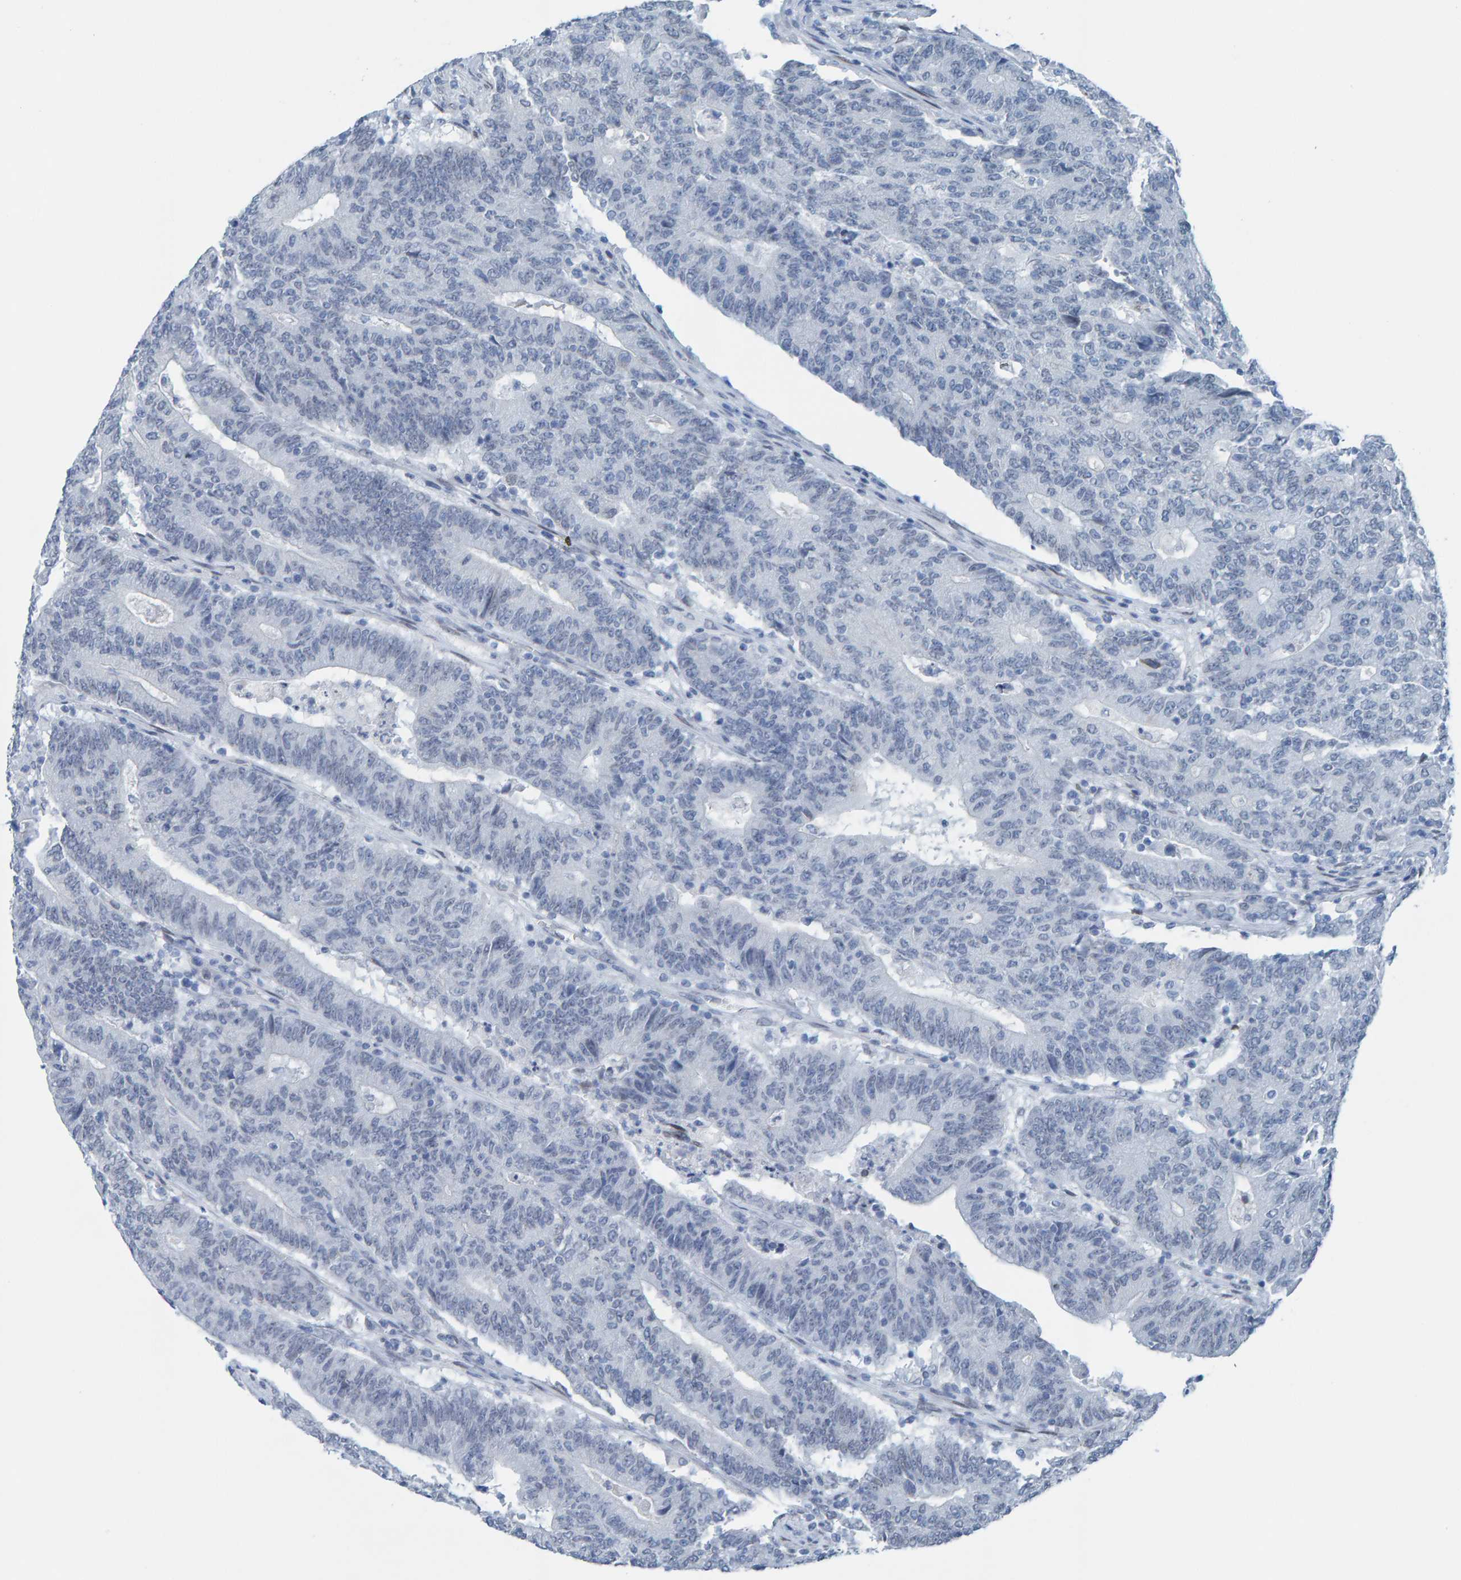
{"staining": {"intensity": "negative", "quantity": "none", "location": "none"}, "tissue": "colorectal cancer", "cell_type": "Tumor cells", "image_type": "cancer", "snomed": [{"axis": "morphology", "description": "Normal tissue, NOS"}, {"axis": "morphology", "description": "Adenocarcinoma, NOS"}, {"axis": "topography", "description": "Colon"}], "caption": "A micrograph of human colorectal cancer (adenocarcinoma) is negative for staining in tumor cells. (DAB (3,3'-diaminobenzidine) immunohistochemistry (IHC) with hematoxylin counter stain).", "gene": "LMNB2", "patient": {"sex": "female", "age": 75}}